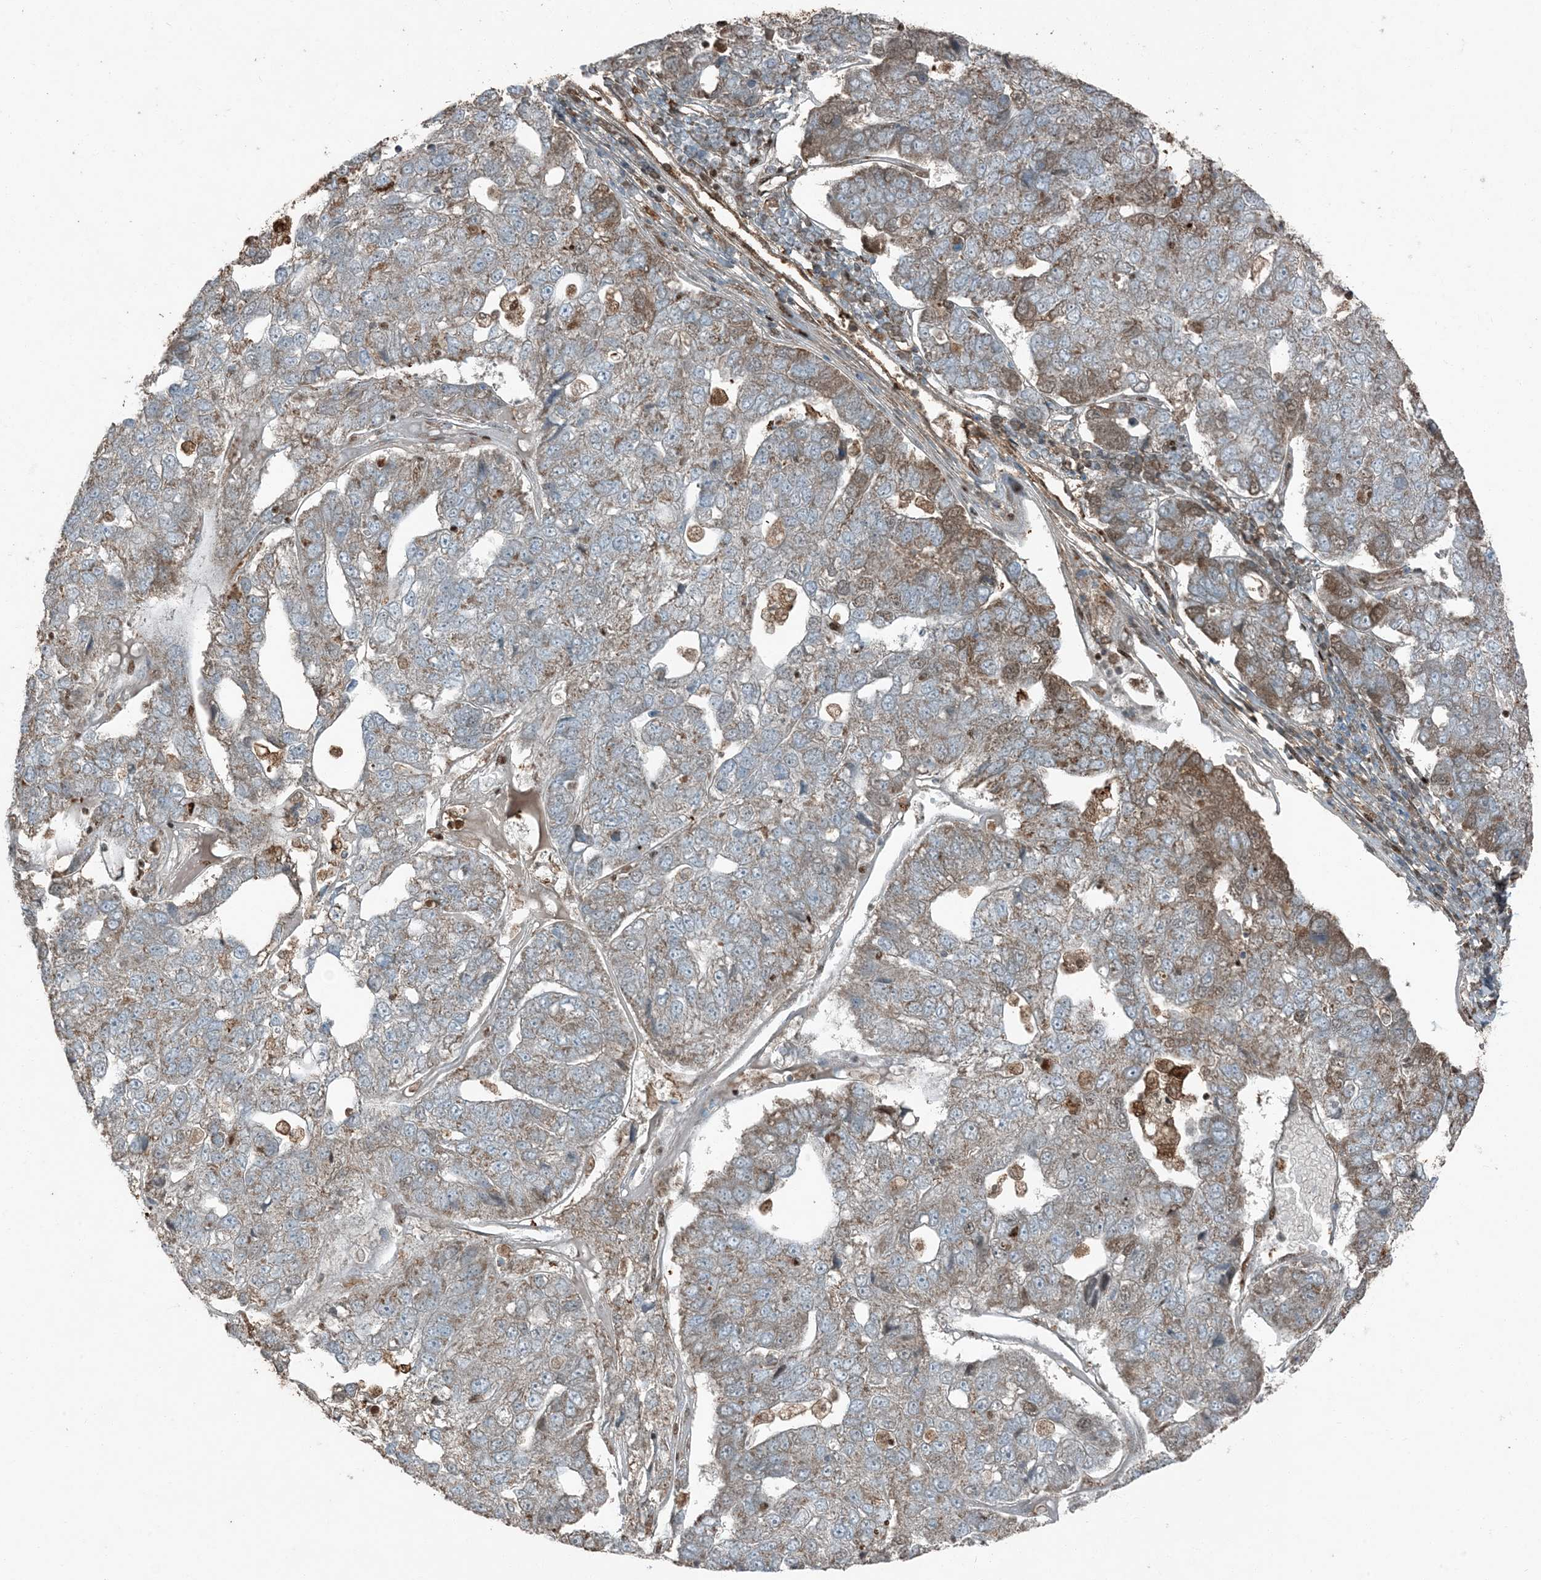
{"staining": {"intensity": "moderate", "quantity": "<25%", "location": "nuclear"}, "tissue": "pancreatic cancer", "cell_type": "Tumor cells", "image_type": "cancer", "snomed": [{"axis": "morphology", "description": "Adenocarcinoma, NOS"}, {"axis": "topography", "description": "Pancreas"}], "caption": "Immunohistochemical staining of pancreatic cancer shows low levels of moderate nuclear staining in about <25% of tumor cells.", "gene": "TADA2B", "patient": {"sex": "female", "age": 61}}